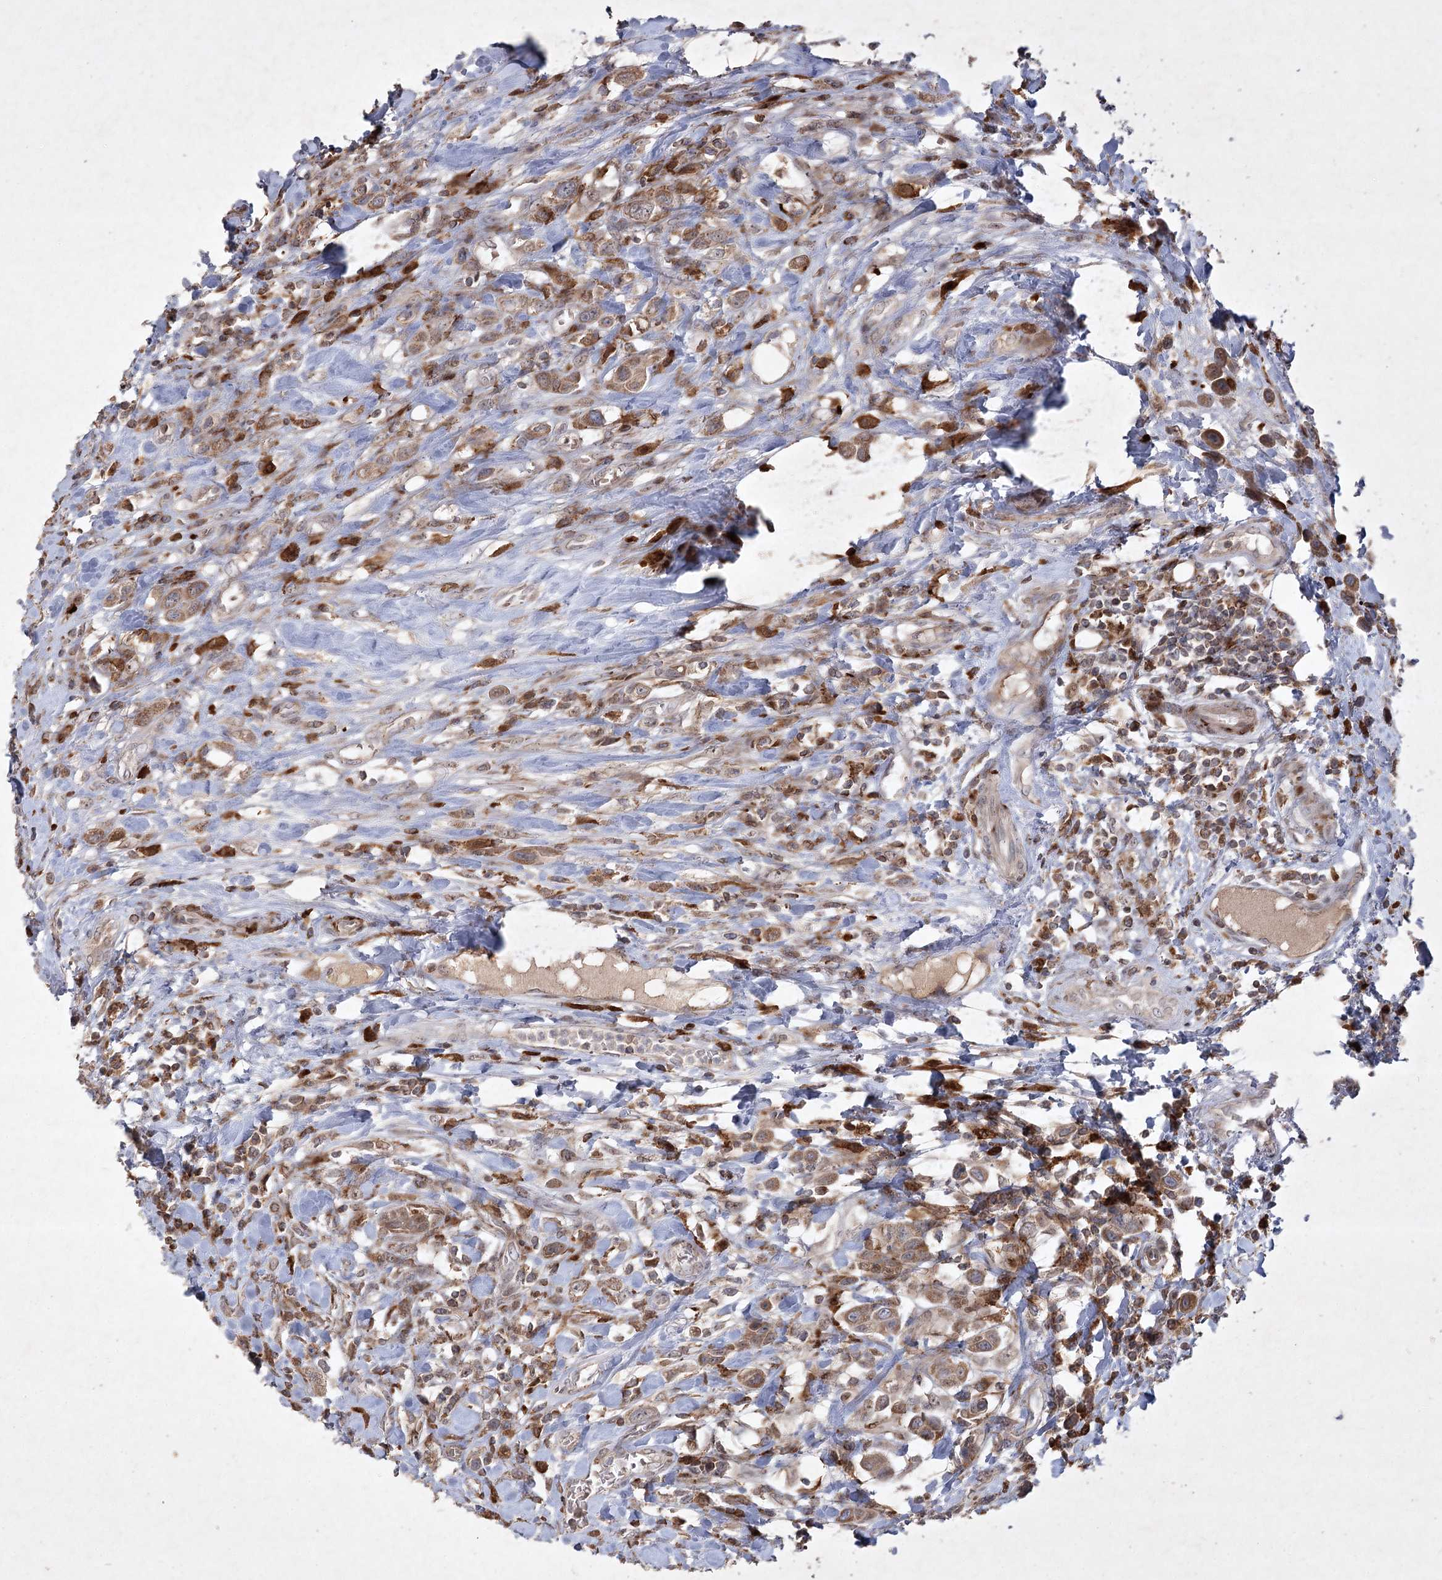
{"staining": {"intensity": "moderate", "quantity": ">75%", "location": "cytoplasmic/membranous"}, "tissue": "urothelial cancer", "cell_type": "Tumor cells", "image_type": "cancer", "snomed": [{"axis": "morphology", "description": "Urothelial carcinoma, High grade"}, {"axis": "topography", "description": "Urinary bladder"}], "caption": "Approximately >75% of tumor cells in urothelial cancer exhibit moderate cytoplasmic/membranous protein expression as visualized by brown immunohistochemical staining.", "gene": "KBTBD4", "patient": {"sex": "male", "age": 50}}